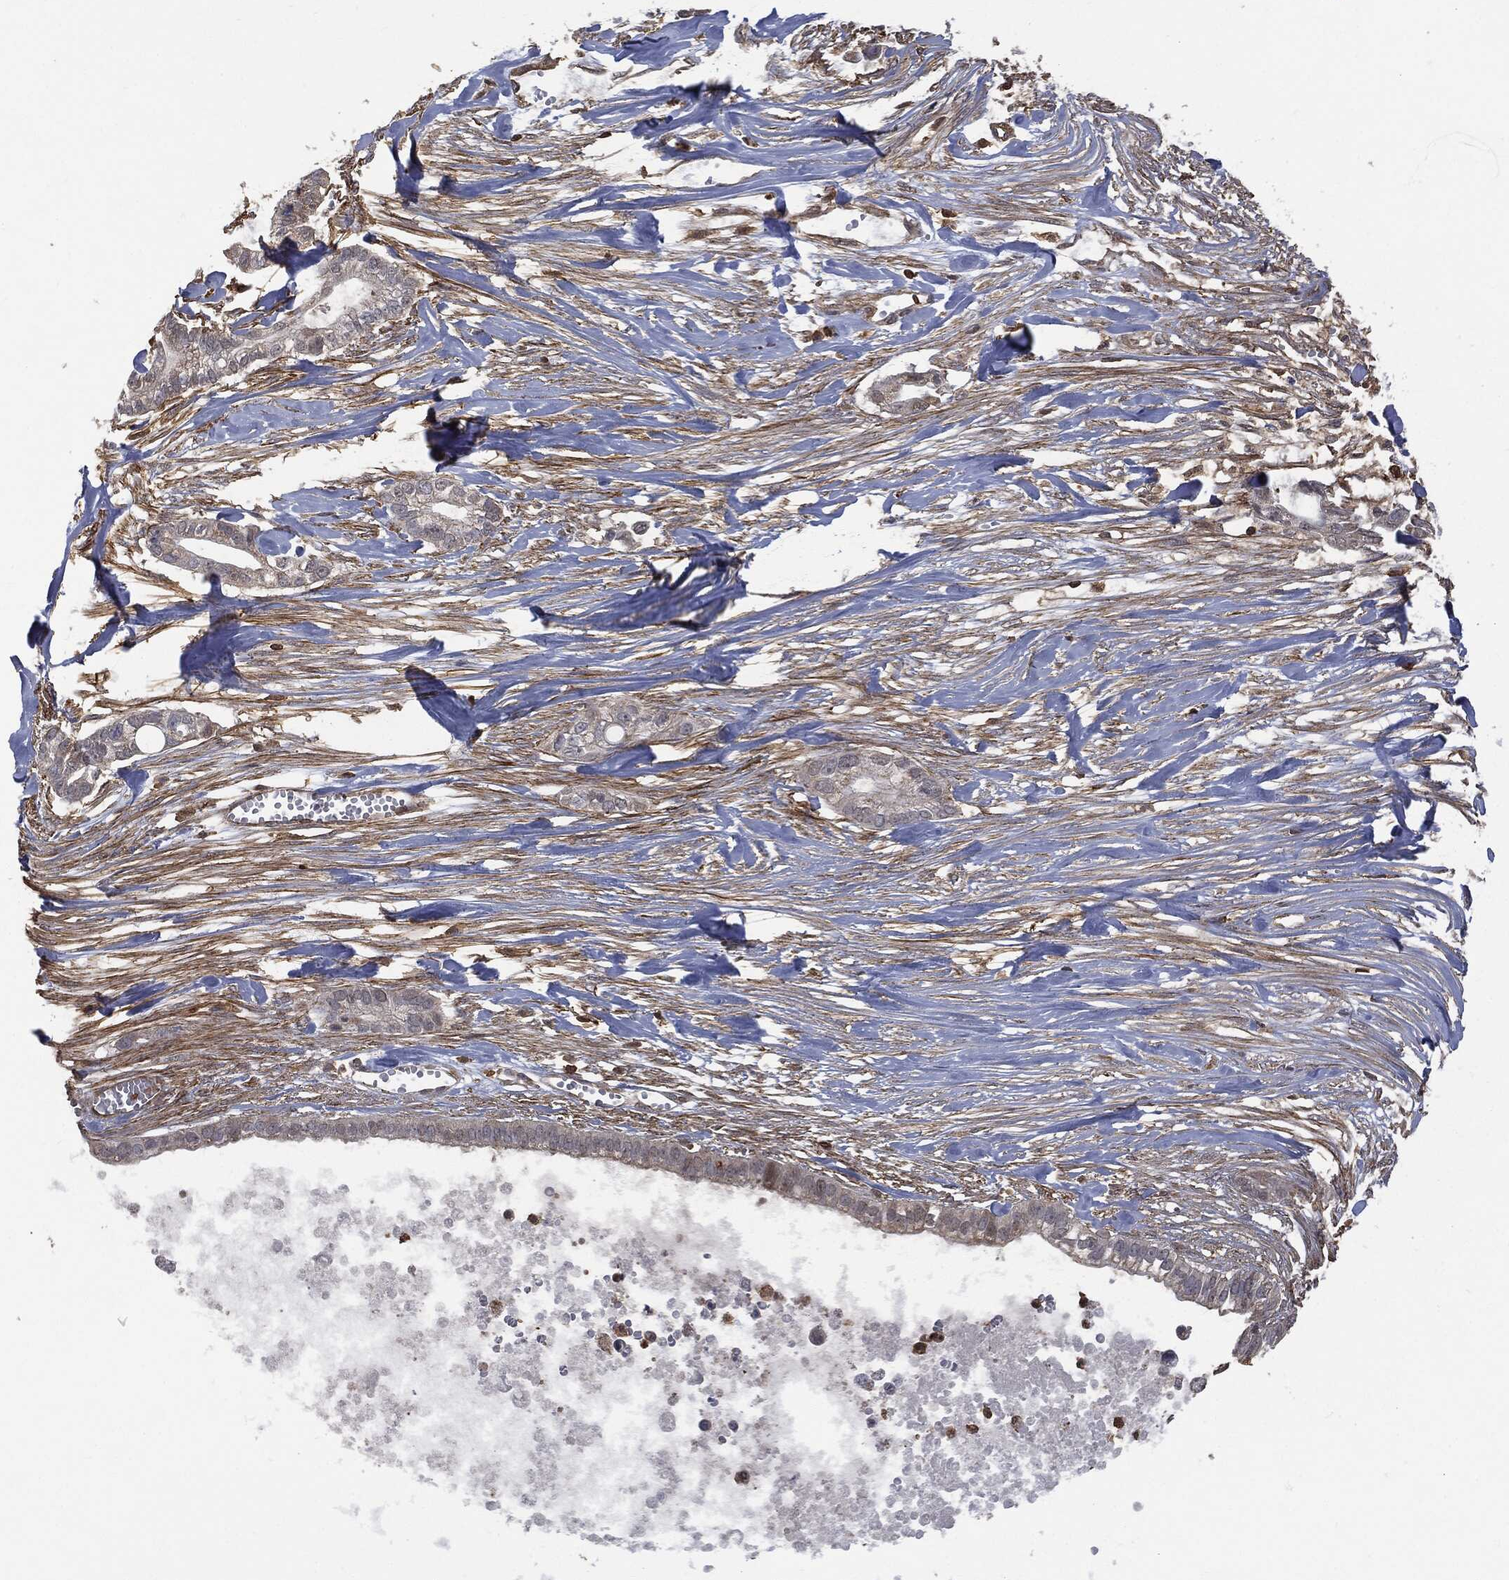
{"staining": {"intensity": "negative", "quantity": "none", "location": "none"}, "tissue": "pancreatic cancer", "cell_type": "Tumor cells", "image_type": "cancer", "snomed": [{"axis": "morphology", "description": "Adenocarcinoma, NOS"}, {"axis": "topography", "description": "Pancreas"}], "caption": "Immunohistochemistry (IHC) photomicrograph of neoplastic tissue: pancreatic adenocarcinoma stained with DAB reveals no significant protein expression in tumor cells. (DAB IHC visualized using brightfield microscopy, high magnification).", "gene": "PSMB10", "patient": {"sex": "male", "age": 61}}